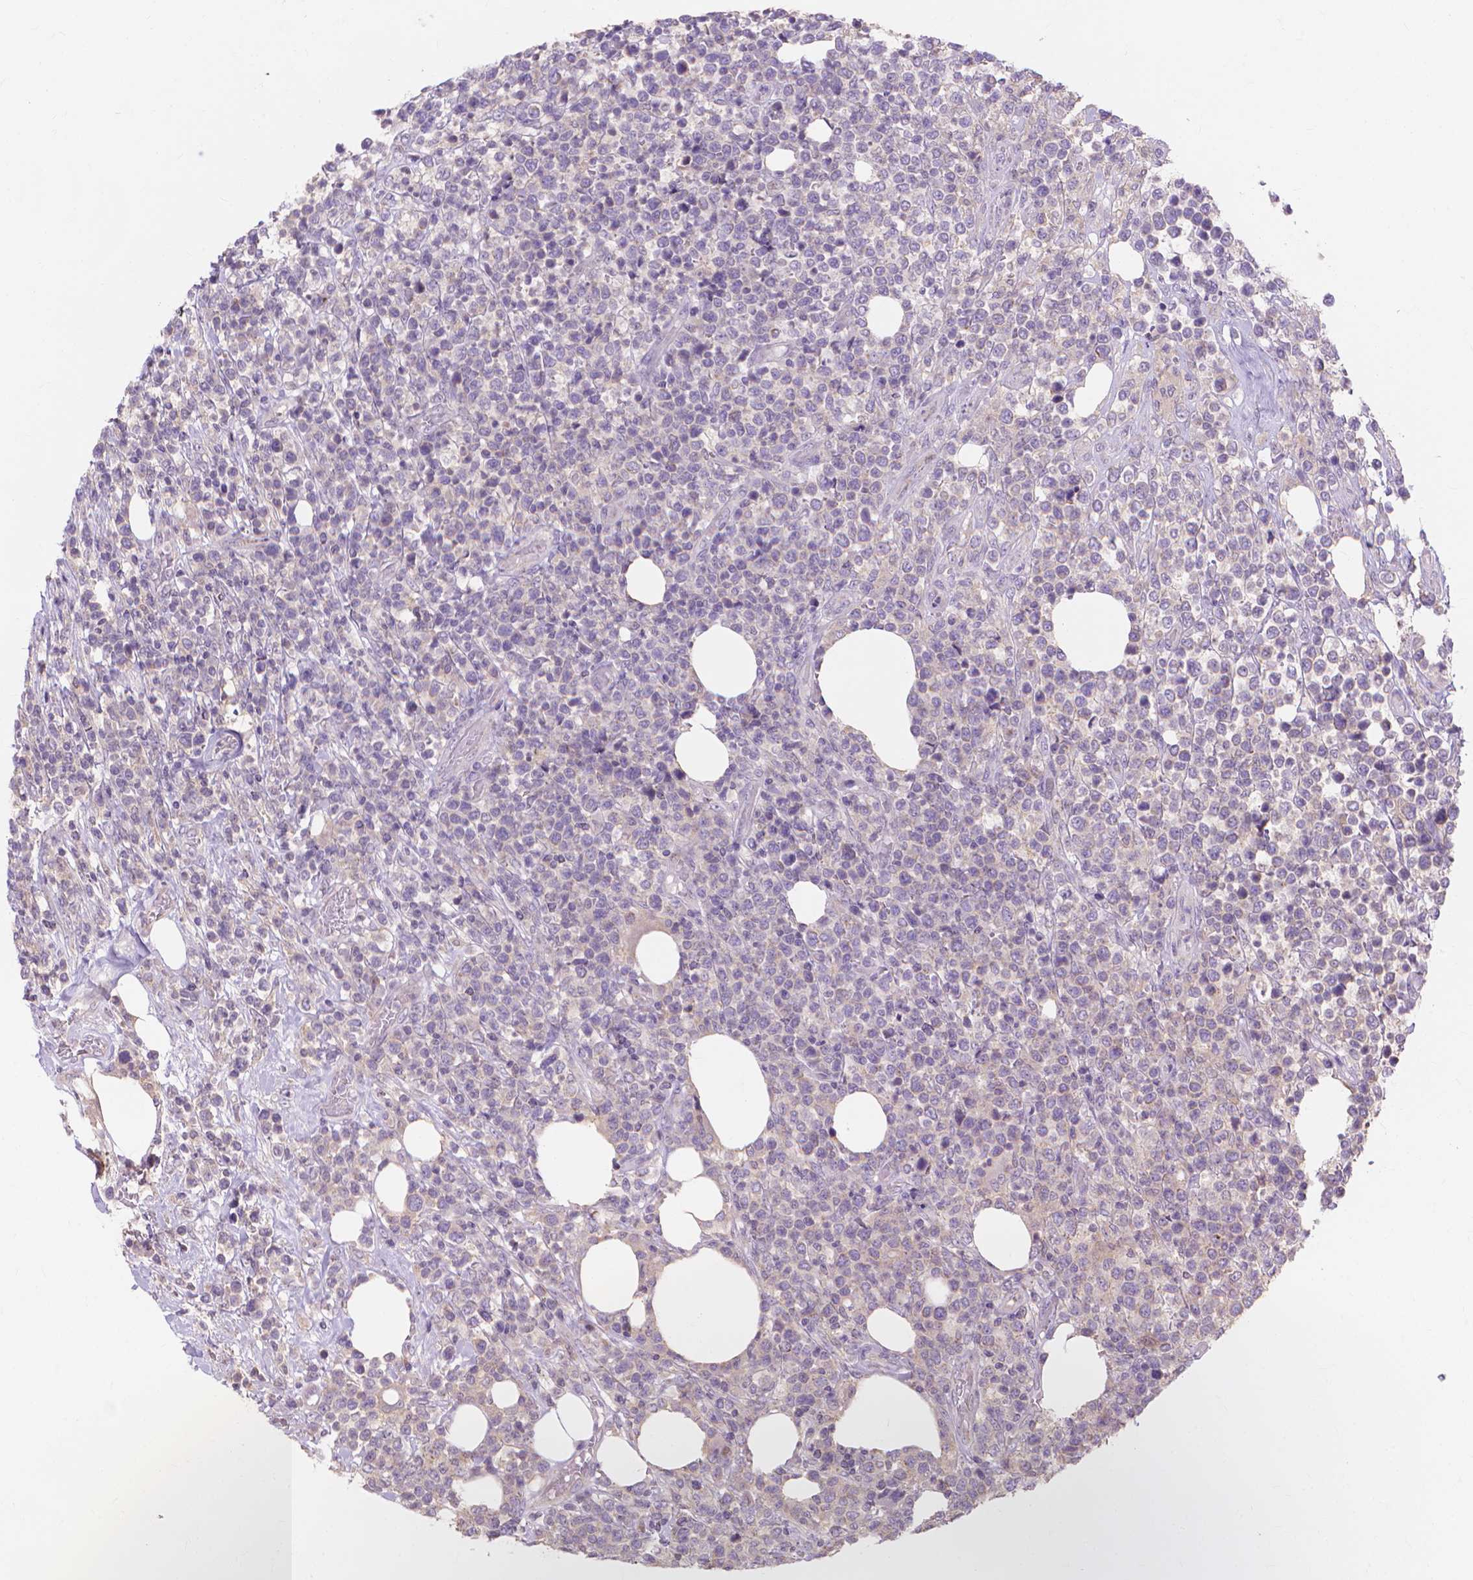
{"staining": {"intensity": "negative", "quantity": "none", "location": "none"}, "tissue": "lymphoma", "cell_type": "Tumor cells", "image_type": "cancer", "snomed": [{"axis": "morphology", "description": "Malignant lymphoma, non-Hodgkin's type, High grade"}, {"axis": "topography", "description": "Soft tissue"}], "caption": "Histopathology image shows no protein positivity in tumor cells of lymphoma tissue.", "gene": "PRDM13", "patient": {"sex": "female", "age": 56}}